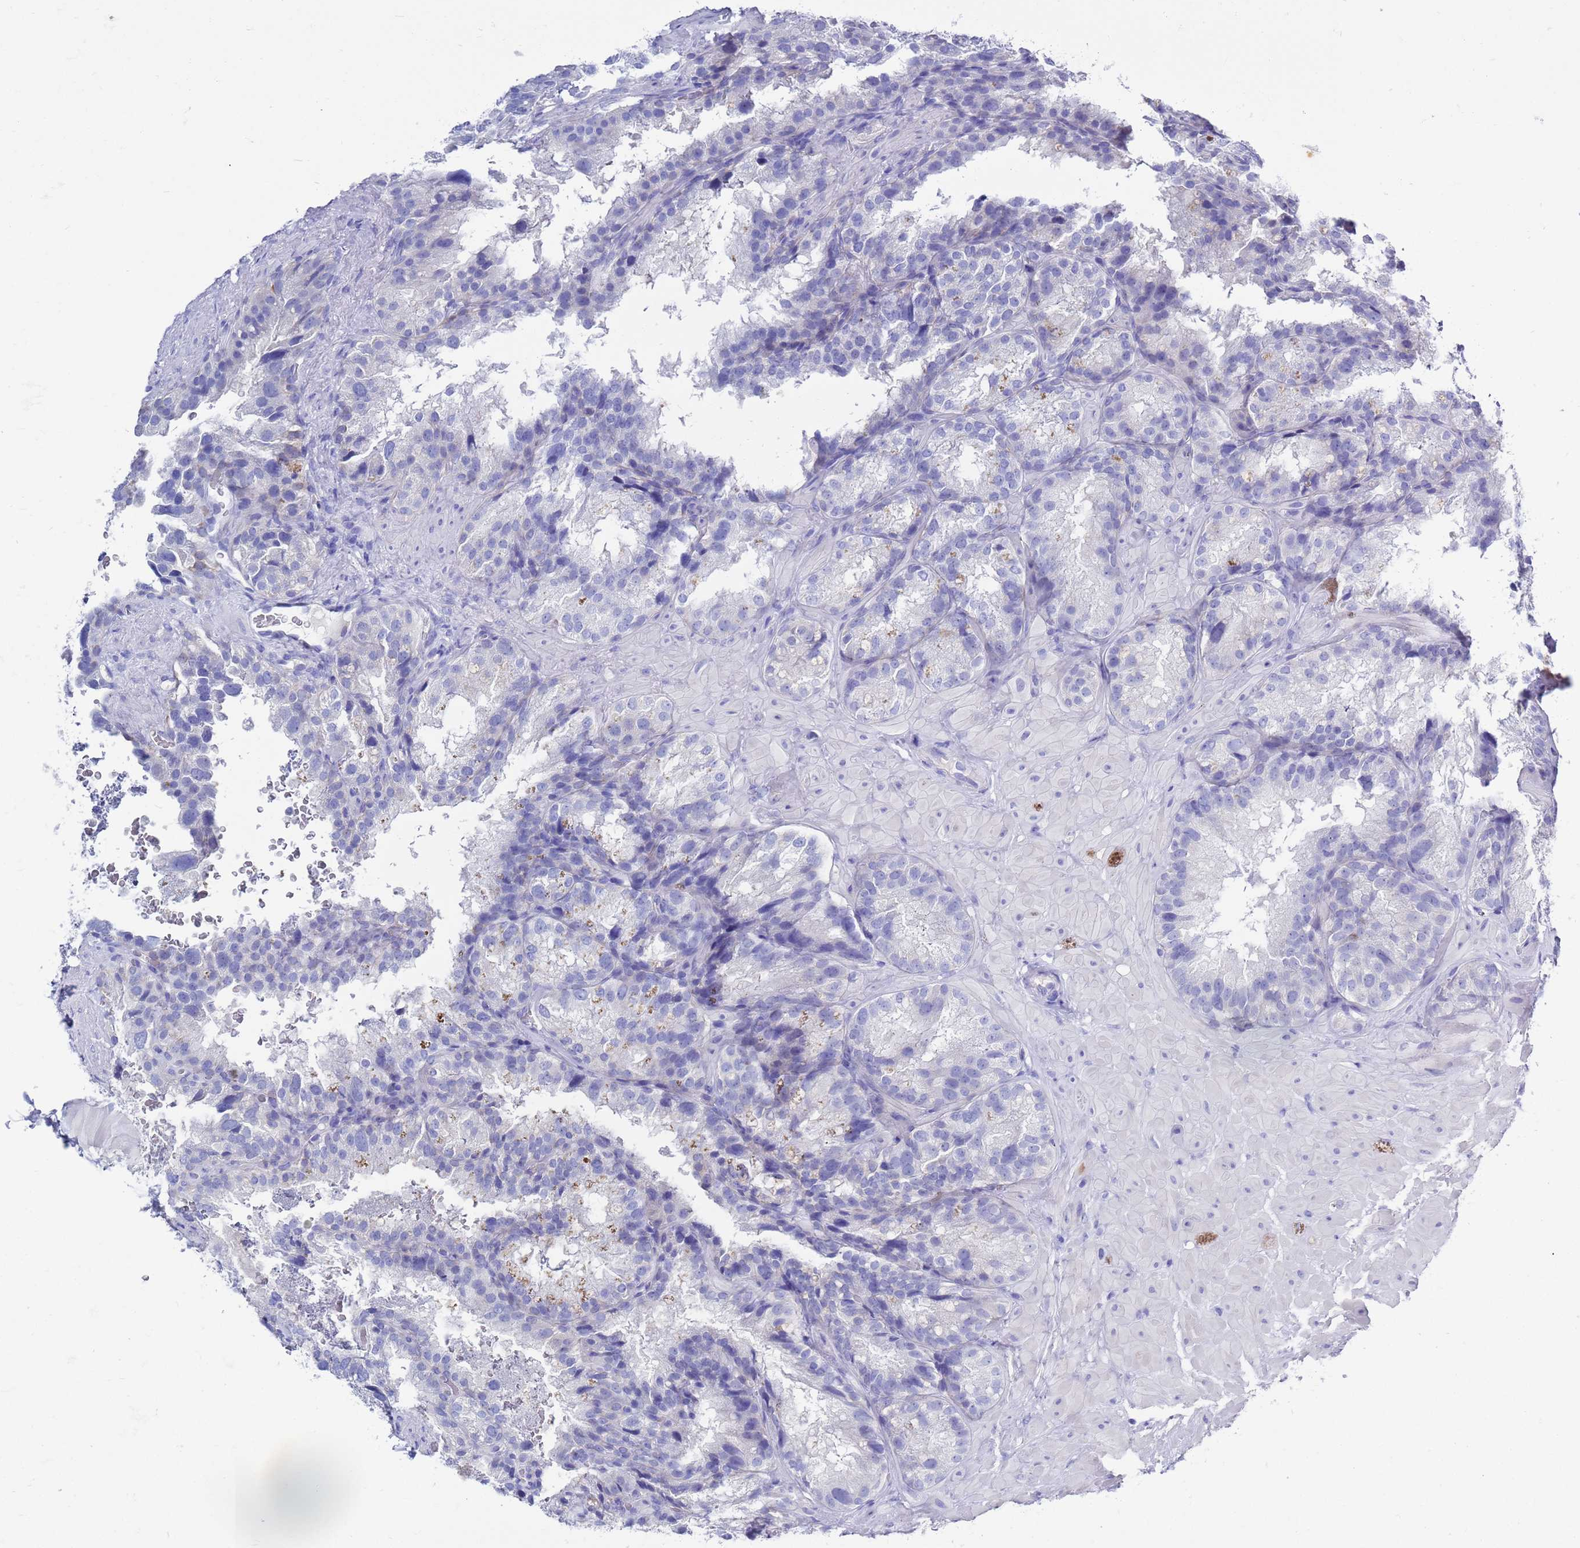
{"staining": {"intensity": "negative", "quantity": "none", "location": "none"}, "tissue": "seminal vesicle", "cell_type": "Glandular cells", "image_type": "normal", "snomed": [{"axis": "morphology", "description": "Normal tissue, NOS"}, {"axis": "topography", "description": "Seminal veicle"}], "caption": "High magnification brightfield microscopy of unremarkable seminal vesicle stained with DAB (3,3'-diaminobenzidine) (brown) and counterstained with hematoxylin (blue): glandular cells show no significant expression. (DAB (3,3'-diaminobenzidine) immunohistochemistry with hematoxylin counter stain).", "gene": "MTMR2", "patient": {"sex": "male", "age": 58}}